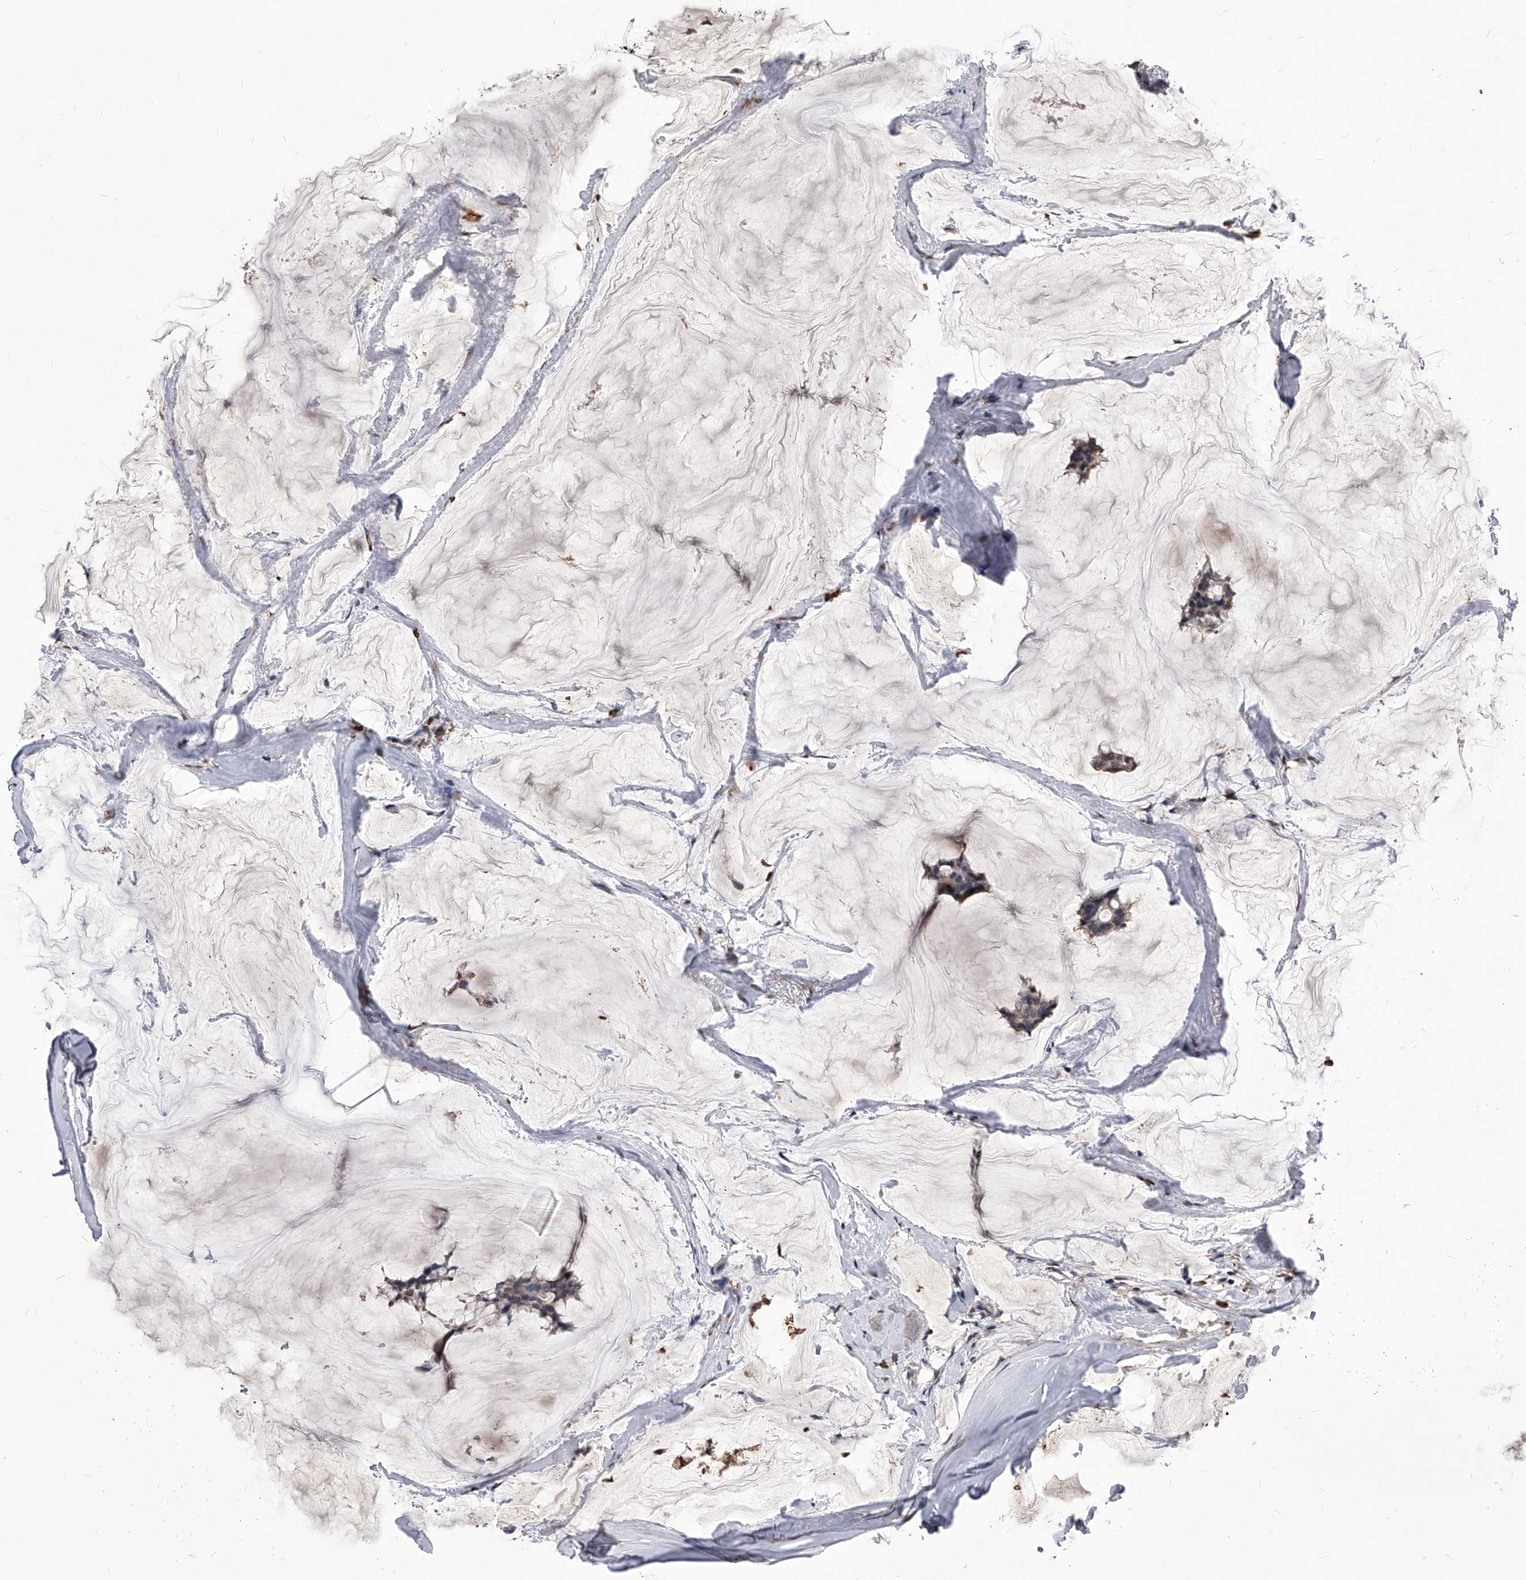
{"staining": {"intensity": "negative", "quantity": "none", "location": "none"}, "tissue": "breast cancer", "cell_type": "Tumor cells", "image_type": "cancer", "snomed": [{"axis": "morphology", "description": "Duct carcinoma"}, {"axis": "topography", "description": "Breast"}], "caption": "Immunohistochemical staining of breast cancer (infiltrating ductal carcinoma) demonstrates no significant expression in tumor cells.", "gene": "ID1", "patient": {"sex": "female", "age": 93}}